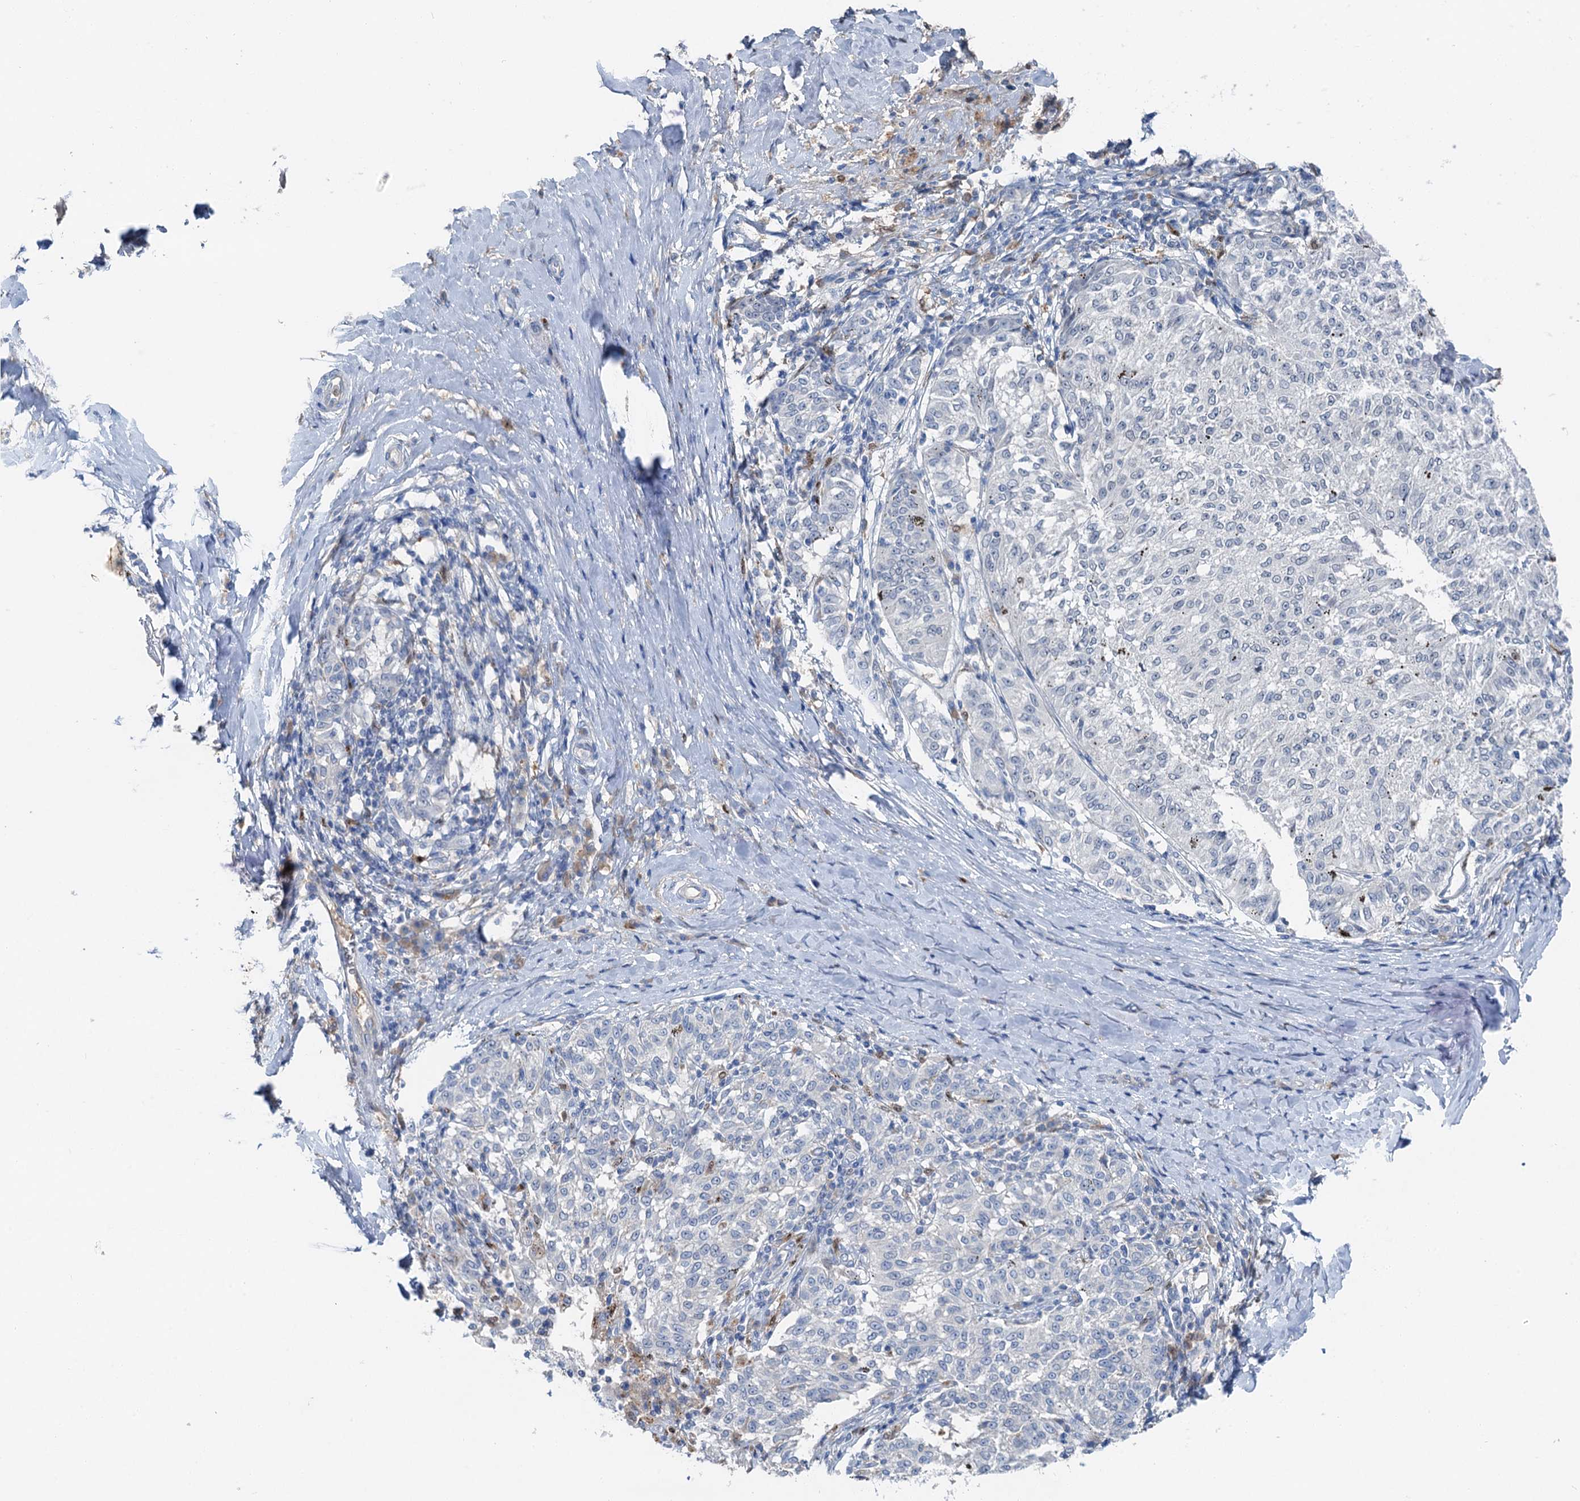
{"staining": {"intensity": "negative", "quantity": "none", "location": "none"}, "tissue": "melanoma", "cell_type": "Tumor cells", "image_type": "cancer", "snomed": [{"axis": "morphology", "description": "Malignant melanoma, NOS"}, {"axis": "topography", "description": "Skin"}], "caption": "High magnification brightfield microscopy of melanoma stained with DAB (3,3'-diaminobenzidine) (brown) and counterstained with hematoxylin (blue): tumor cells show no significant expression. (Immunohistochemistry (ihc), brightfield microscopy, high magnification).", "gene": "OTOA", "patient": {"sex": "female", "age": 72}}